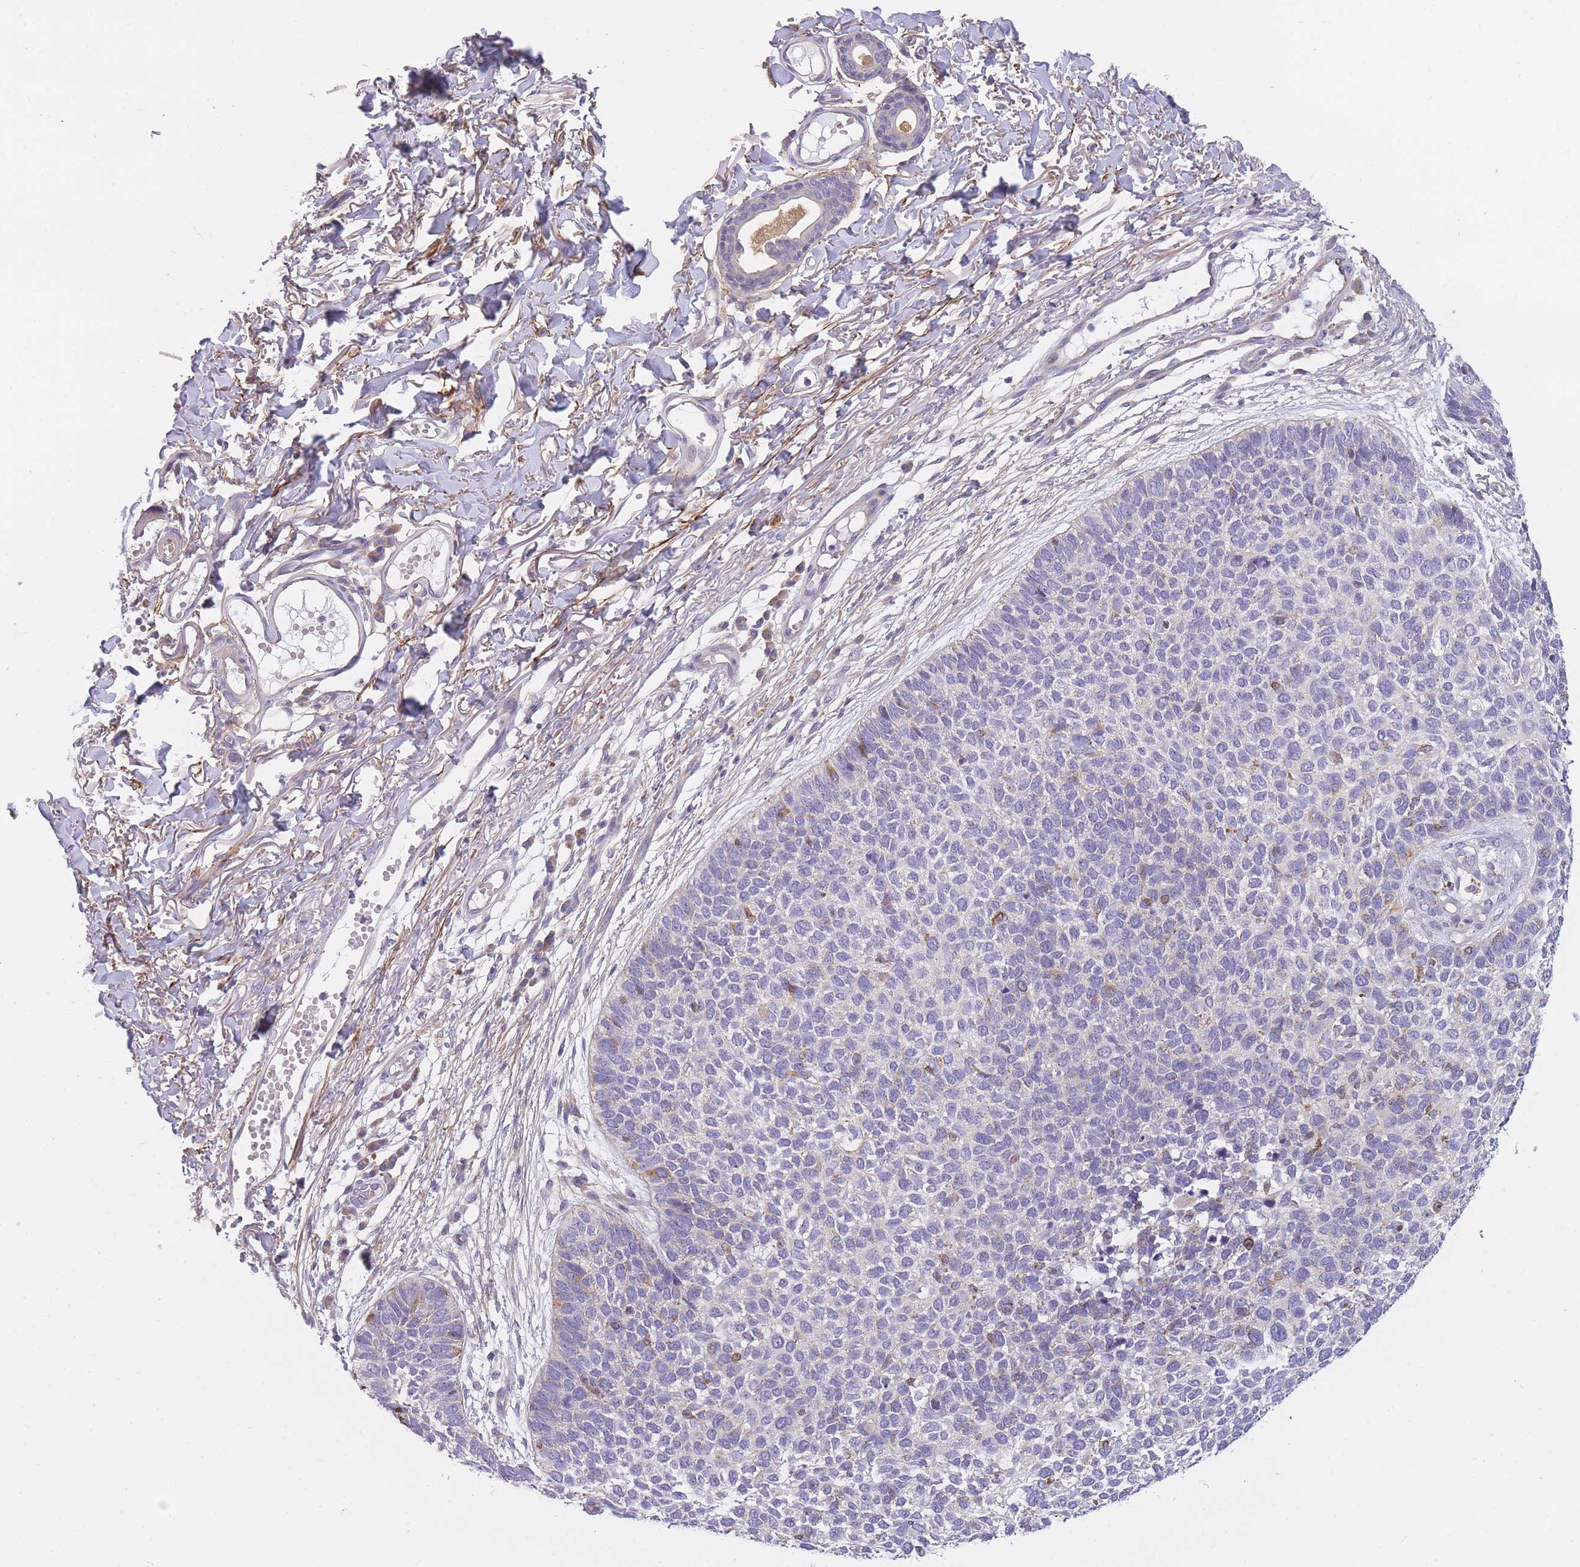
{"staining": {"intensity": "negative", "quantity": "none", "location": "none"}, "tissue": "skin cancer", "cell_type": "Tumor cells", "image_type": "cancer", "snomed": [{"axis": "morphology", "description": "Basal cell carcinoma"}, {"axis": "topography", "description": "Skin"}], "caption": "Image shows no protein expression in tumor cells of basal cell carcinoma (skin) tissue.", "gene": "AP3M2", "patient": {"sex": "female", "age": 84}}